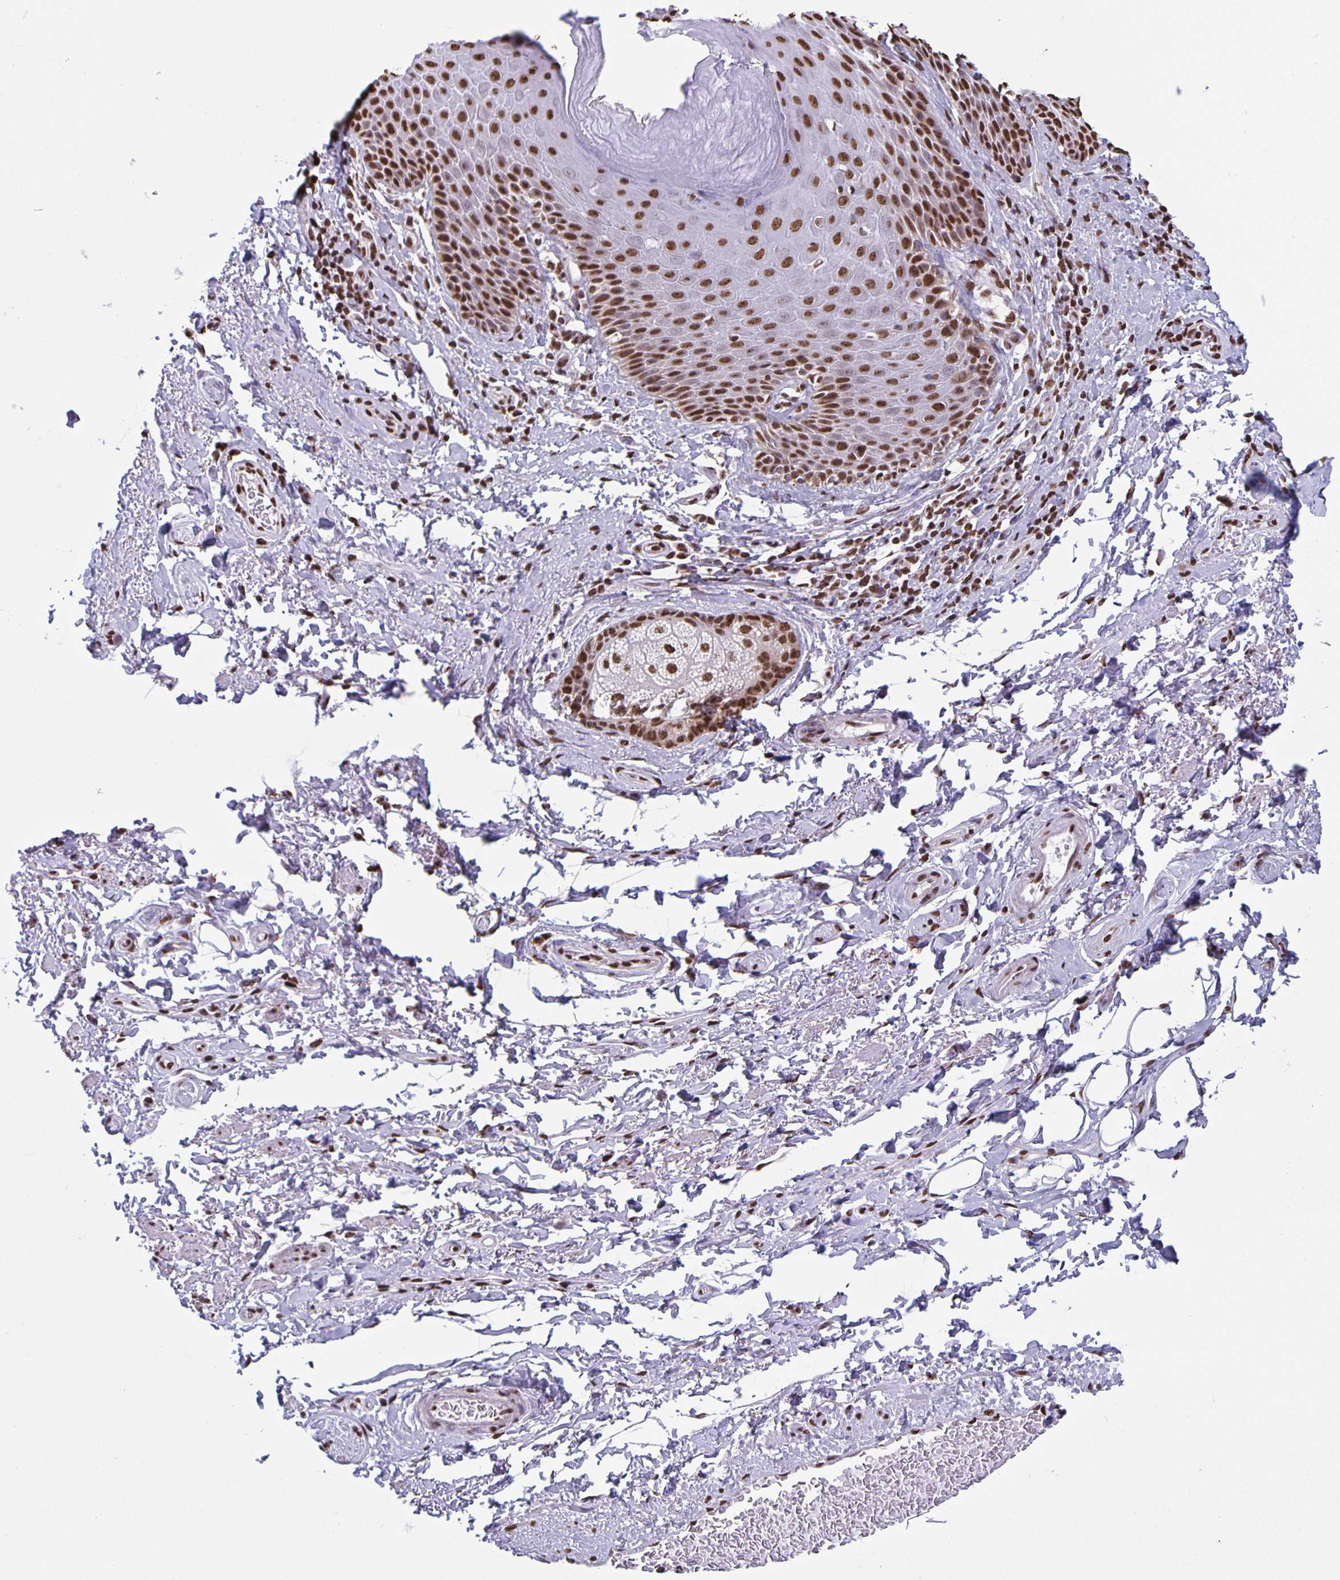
{"staining": {"intensity": "moderate", "quantity": "<25%", "location": "nuclear"}, "tissue": "adipose tissue", "cell_type": "Adipocytes", "image_type": "normal", "snomed": [{"axis": "morphology", "description": "Normal tissue, NOS"}, {"axis": "topography", "description": "Peripheral nerve tissue"}], "caption": "High-power microscopy captured an IHC micrograph of normal adipose tissue, revealing moderate nuclear positivity in approximately <25% of adipocytes.", "gene": "DUT", "patient": {"sex": "male", "age": 51}}